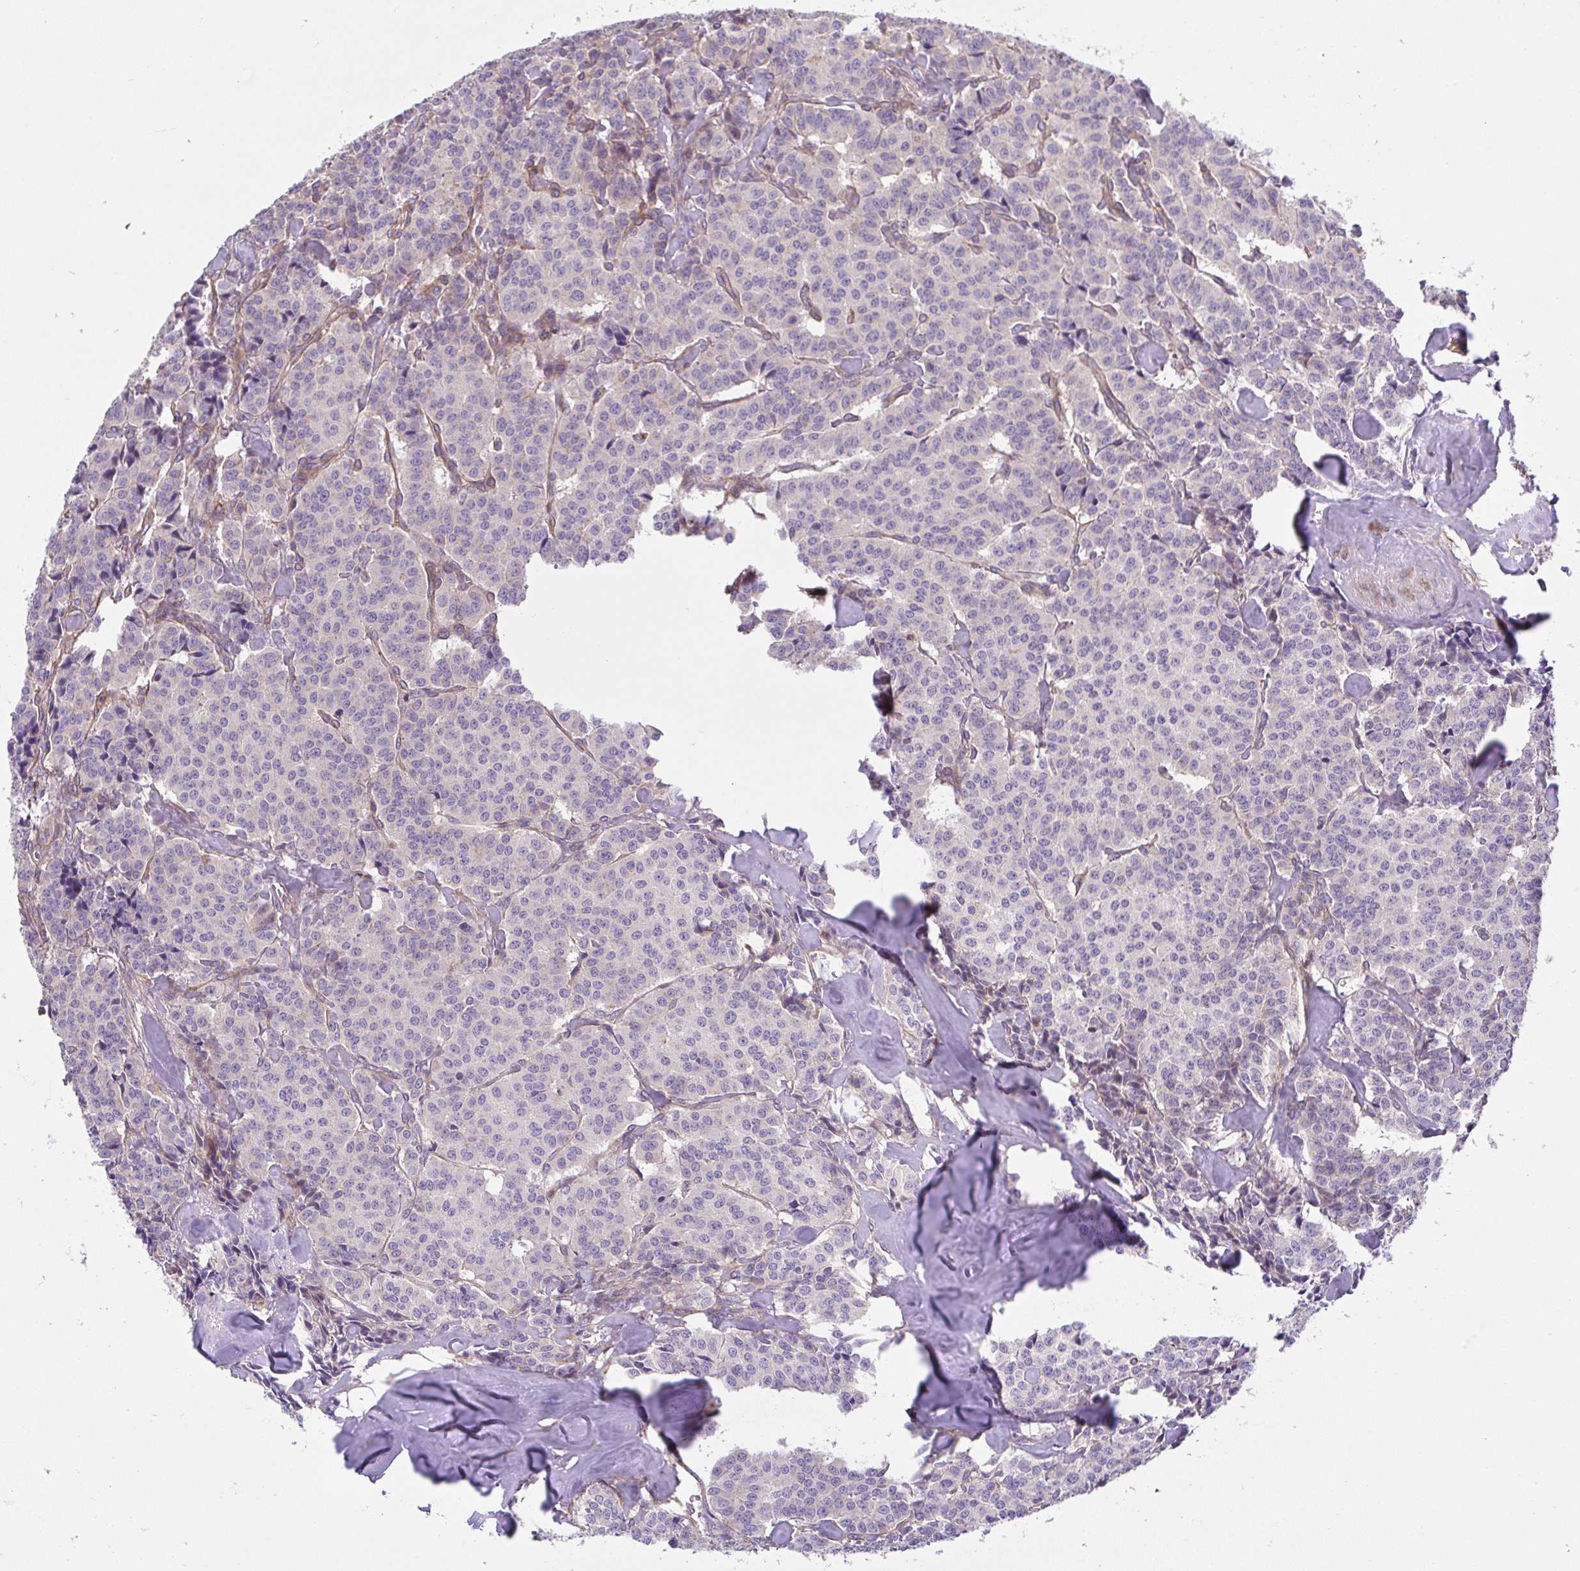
{"staining": {"intensity": "negative", "quantity": "none", "location": "none"}, "tissue": "carcinoid", "cell_type": "Tumor cells", "image_type": "cancer", "snomed": [{"axis": "morphology", "description": "Normal tissue, NOS"}, {"axis": "morphology", "description": "Carcinoid, malignant, NOS"}, {"axis": "topography", "description": "Lung"}], "caption": "Protein analysis of carcinoid (malignant) demonstrates no significant positivity in tumor cells. The staining is performed using DAB brown chromogen with nuclei counter-stained in using hematoxylin.", "gene": "PRR14L", "patient": {"sex": "female", "age": 46}}